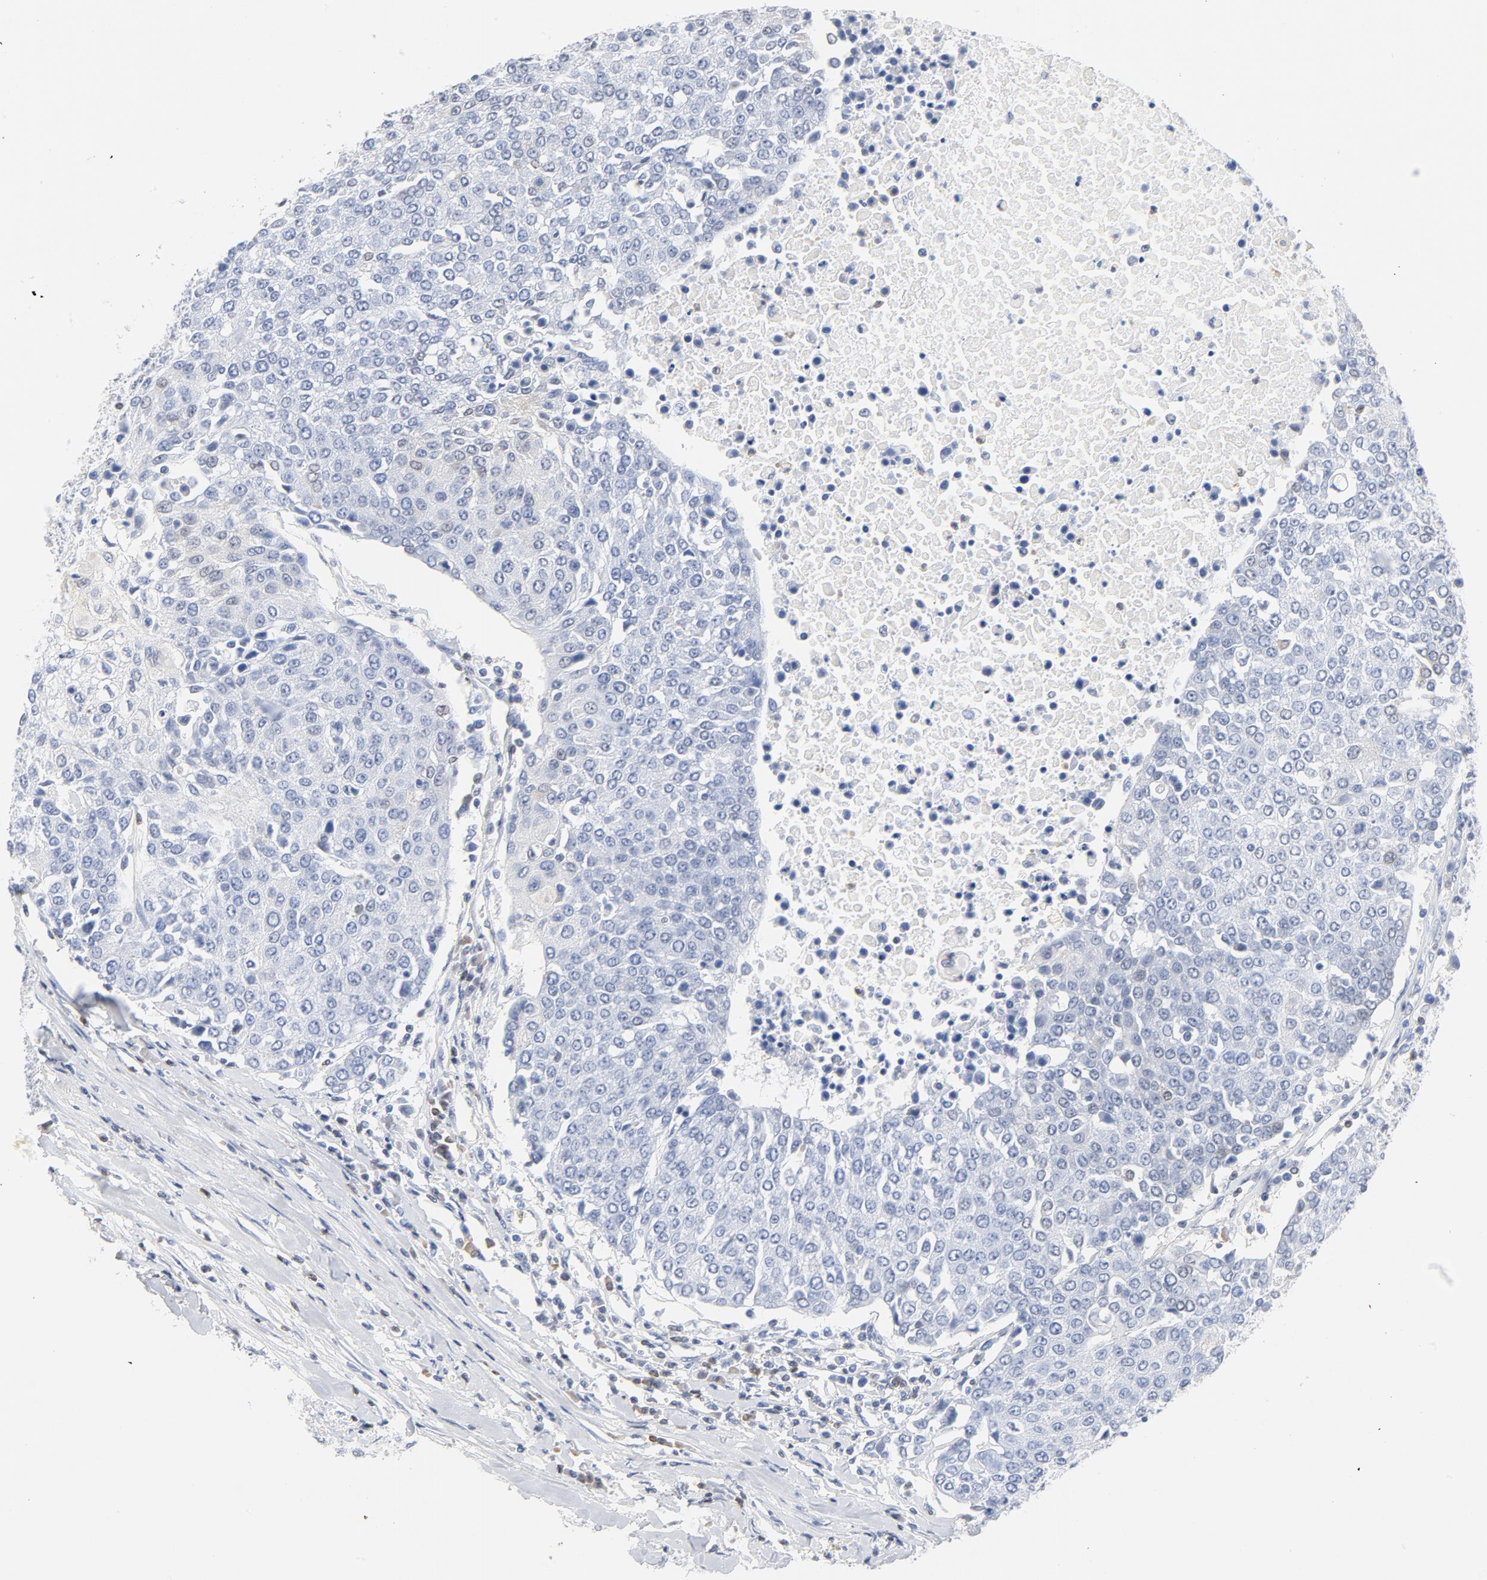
{"staining": {"intensity": "negative", "quantity": "none", "location": "none"}, "tissue": "urothelial cancer", "cell_type": "Tumor cells", "image_type": "cancer", "snomed": [{"axis": "morphology", "description": "Urothelial carcinoma, High grade"}, {"axis": "topography", "description": "Urinary bladder"}], "caption": "Urothelial cancer was stained to show a protein in brown. There is no significant positivity in tumor cells.", "gene": "CDKN1B", "patient": {"sex": "female", "age": 85}}